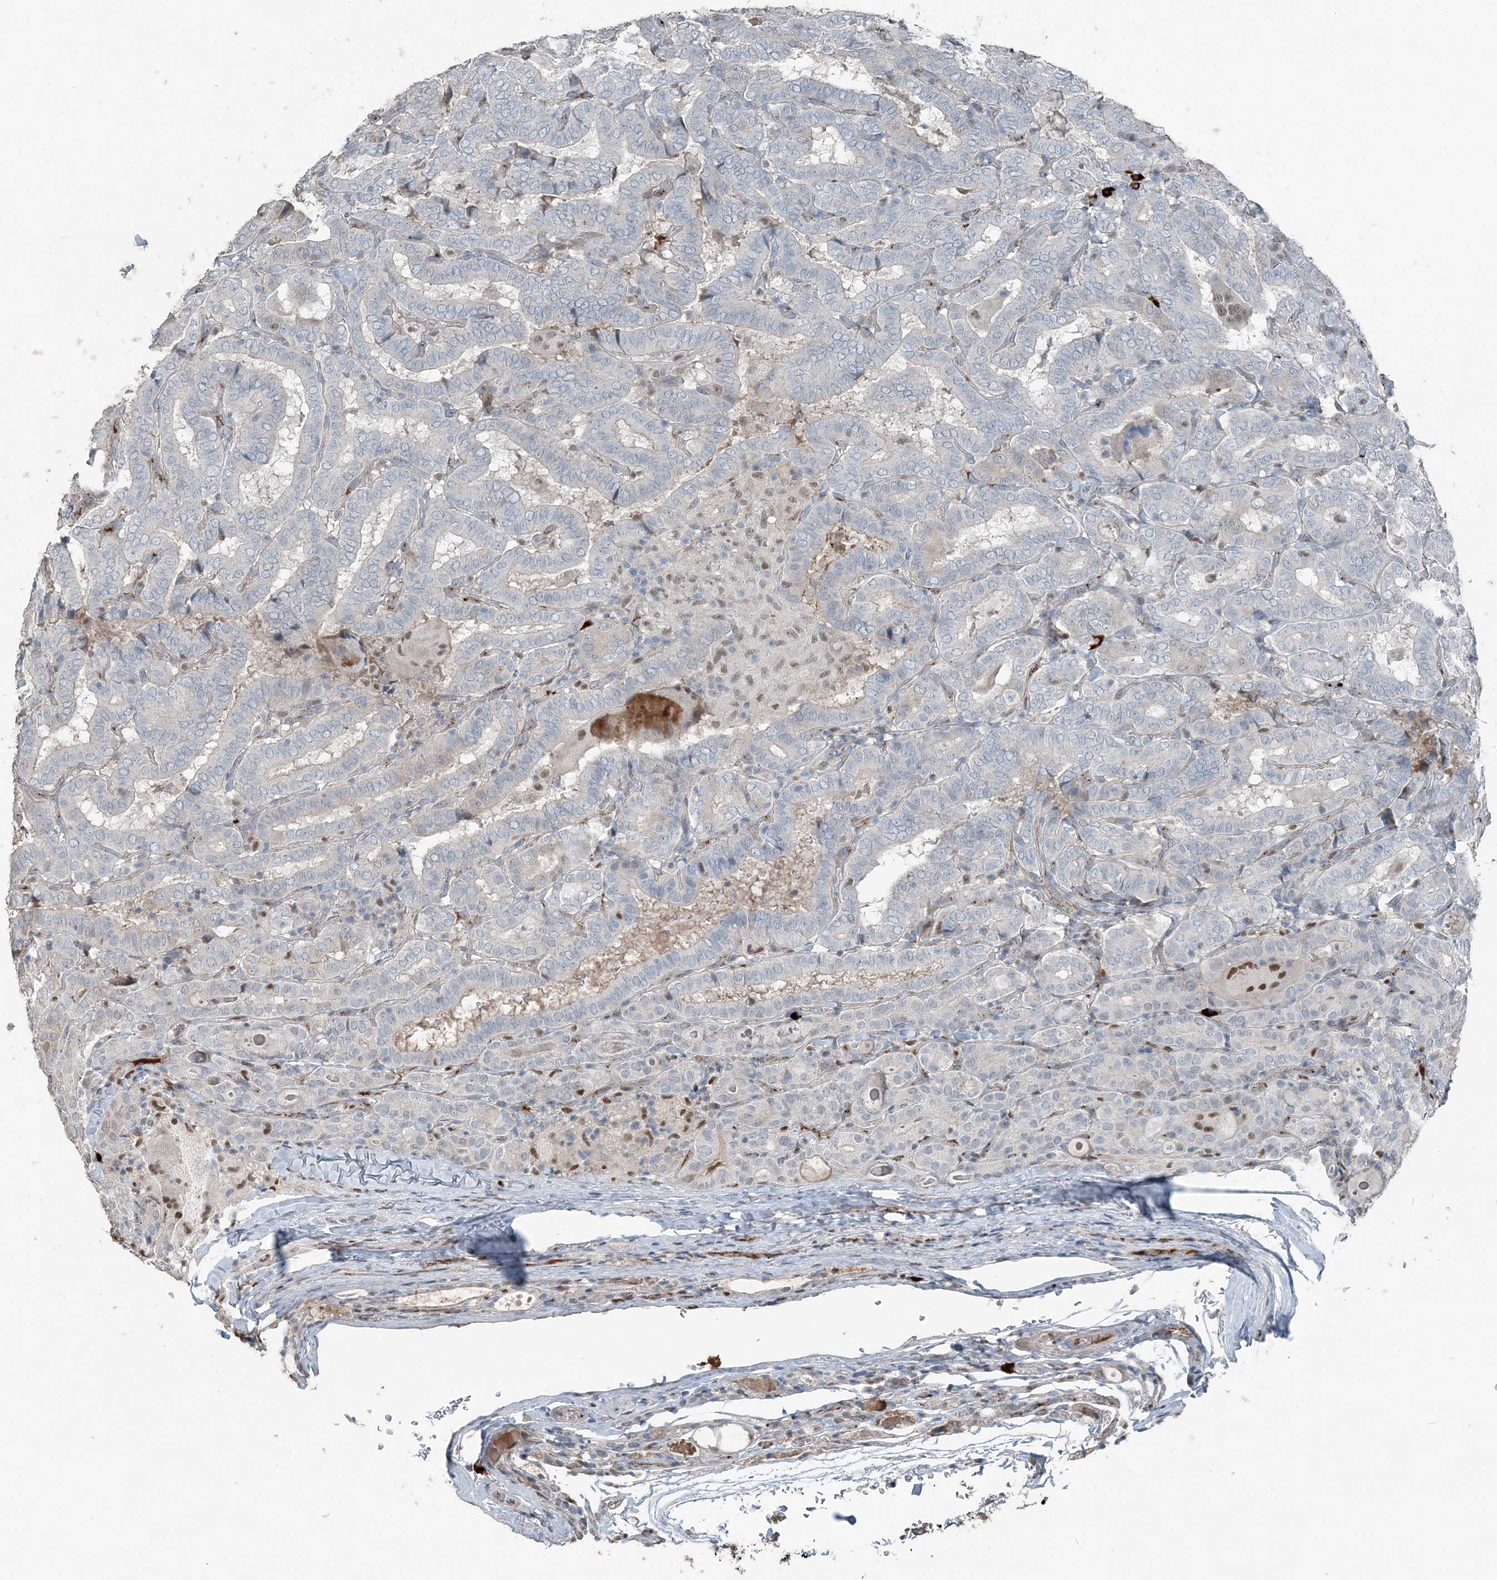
{"staining": {"intensity": "negative", "quantity": "none", "location": "none"}, "tissue": "thyroid cancer", "cell_type": "Tumor cells", "image_type": "cancer", "snomed": [{"axis": "morphology", "description": "Papillary adenocarcinoma, NOS"}, {"axis": "topography", "description": "Thyroid gland"}], "caption": "Protein analysis of thyroid cancer (papillary adenocarcinoma) shows no significant expression in tumor cells. (Brightfield microscopy of DAB immunohistochemistry at high magnification).", "gene": "ELOVL7", "patient": {"sex": "female", "age": 72}}